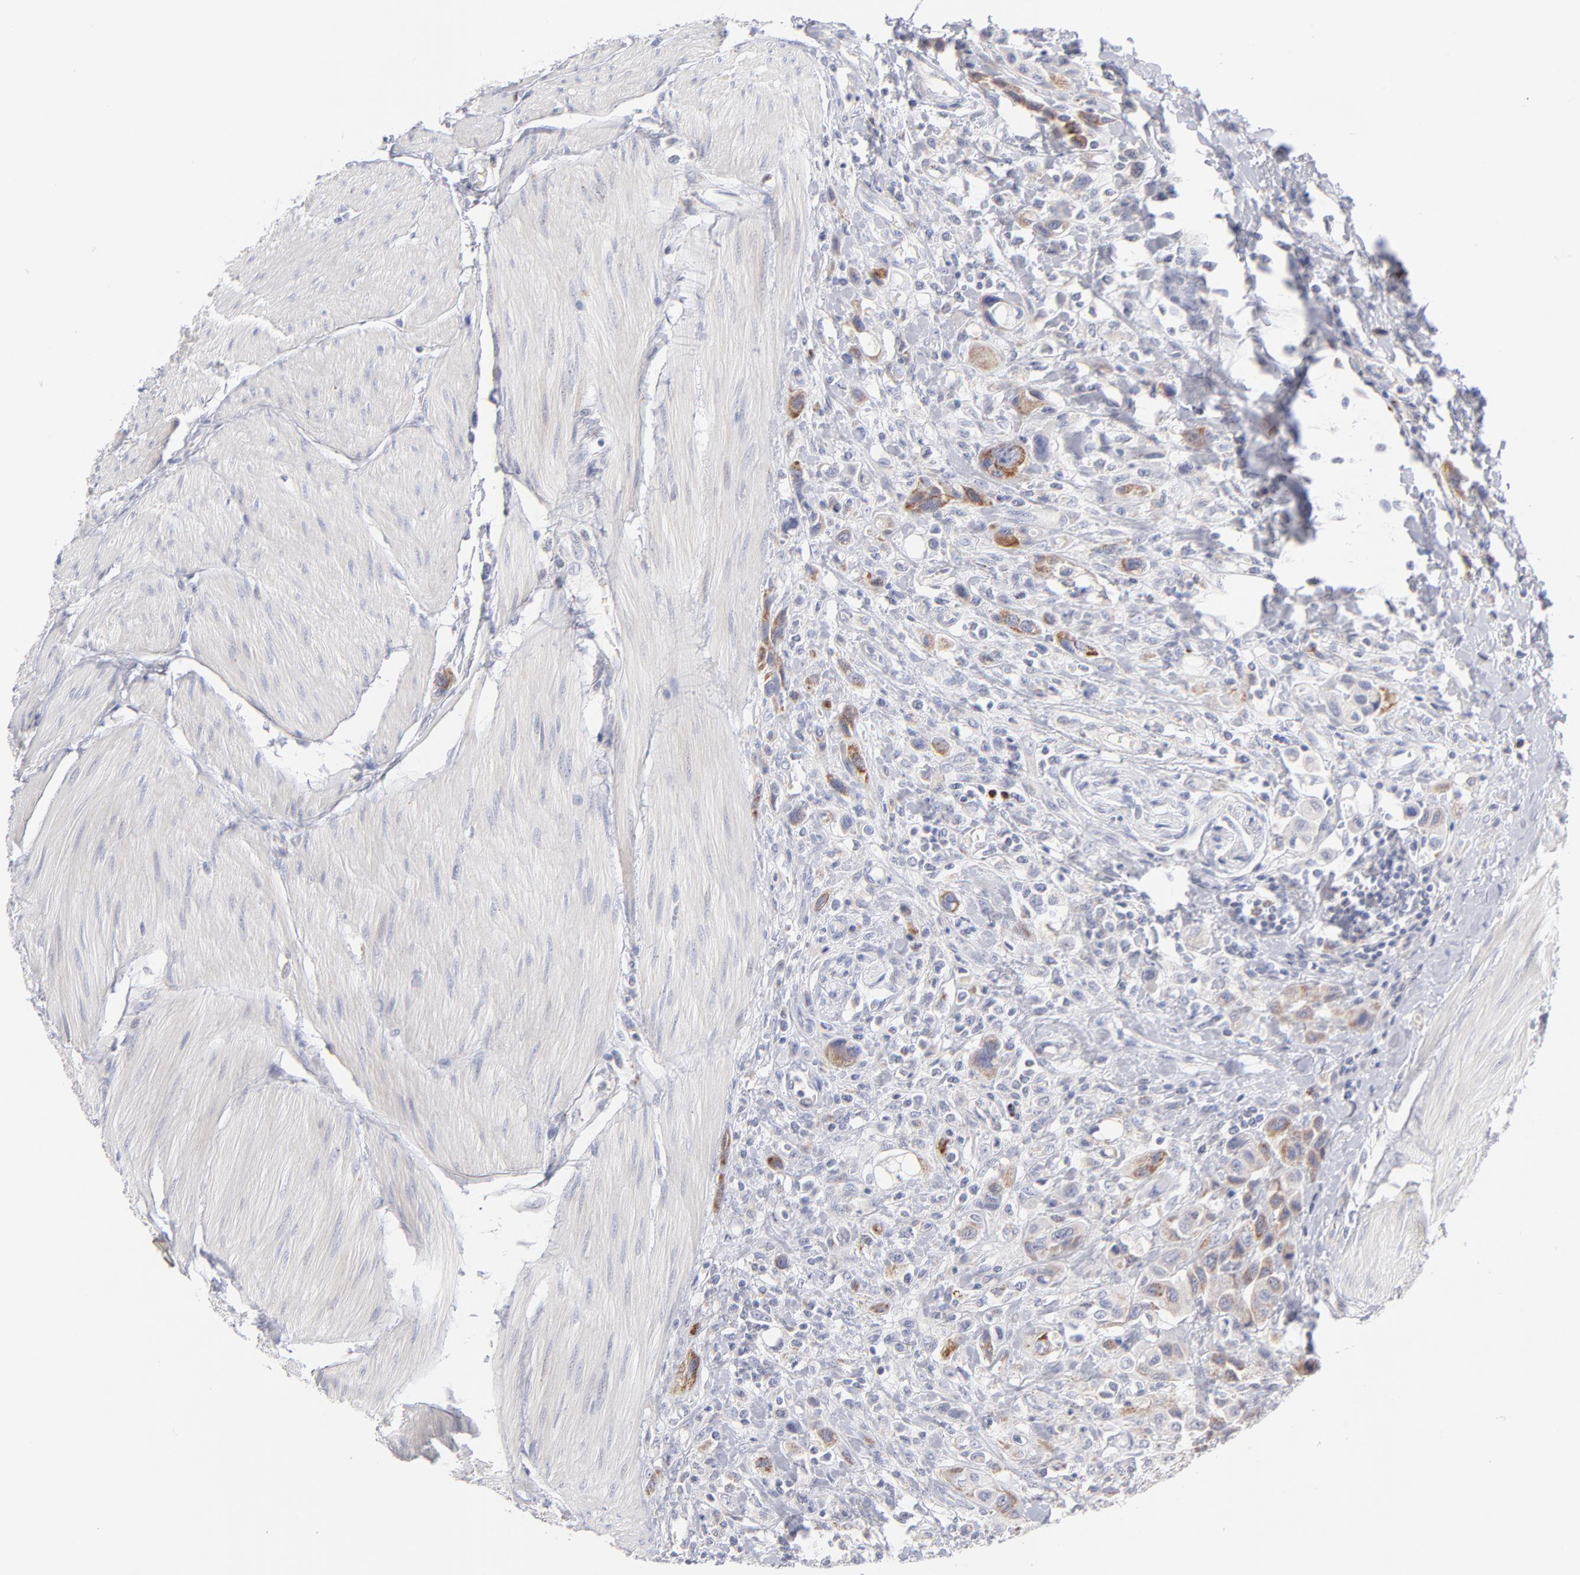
{"staining": {"intensity": "moderate", "quantity": ">75%", "location": "cytoplasmic/membranous"}, "tissue": "urothelial cancer", "cell_type": "Tumor cells", "image_type": "cancer", "snomed": [{"axis": "morphology", "description": "Urothelial carcinoma, High grade"}, {"axis": "topography", "description": "Urinary bladder"}], "caption": "Immunohistochemistry (IHC) micrograph of urothelial carcinoma (high-grade) stained for a protein (brown), which exhibits medium levels of moderate cytoplasmic/membranous expression in about >75% of tumor cells.", "gene": "MTHFD2", "patient": {"sex": "male", "age": 50}}